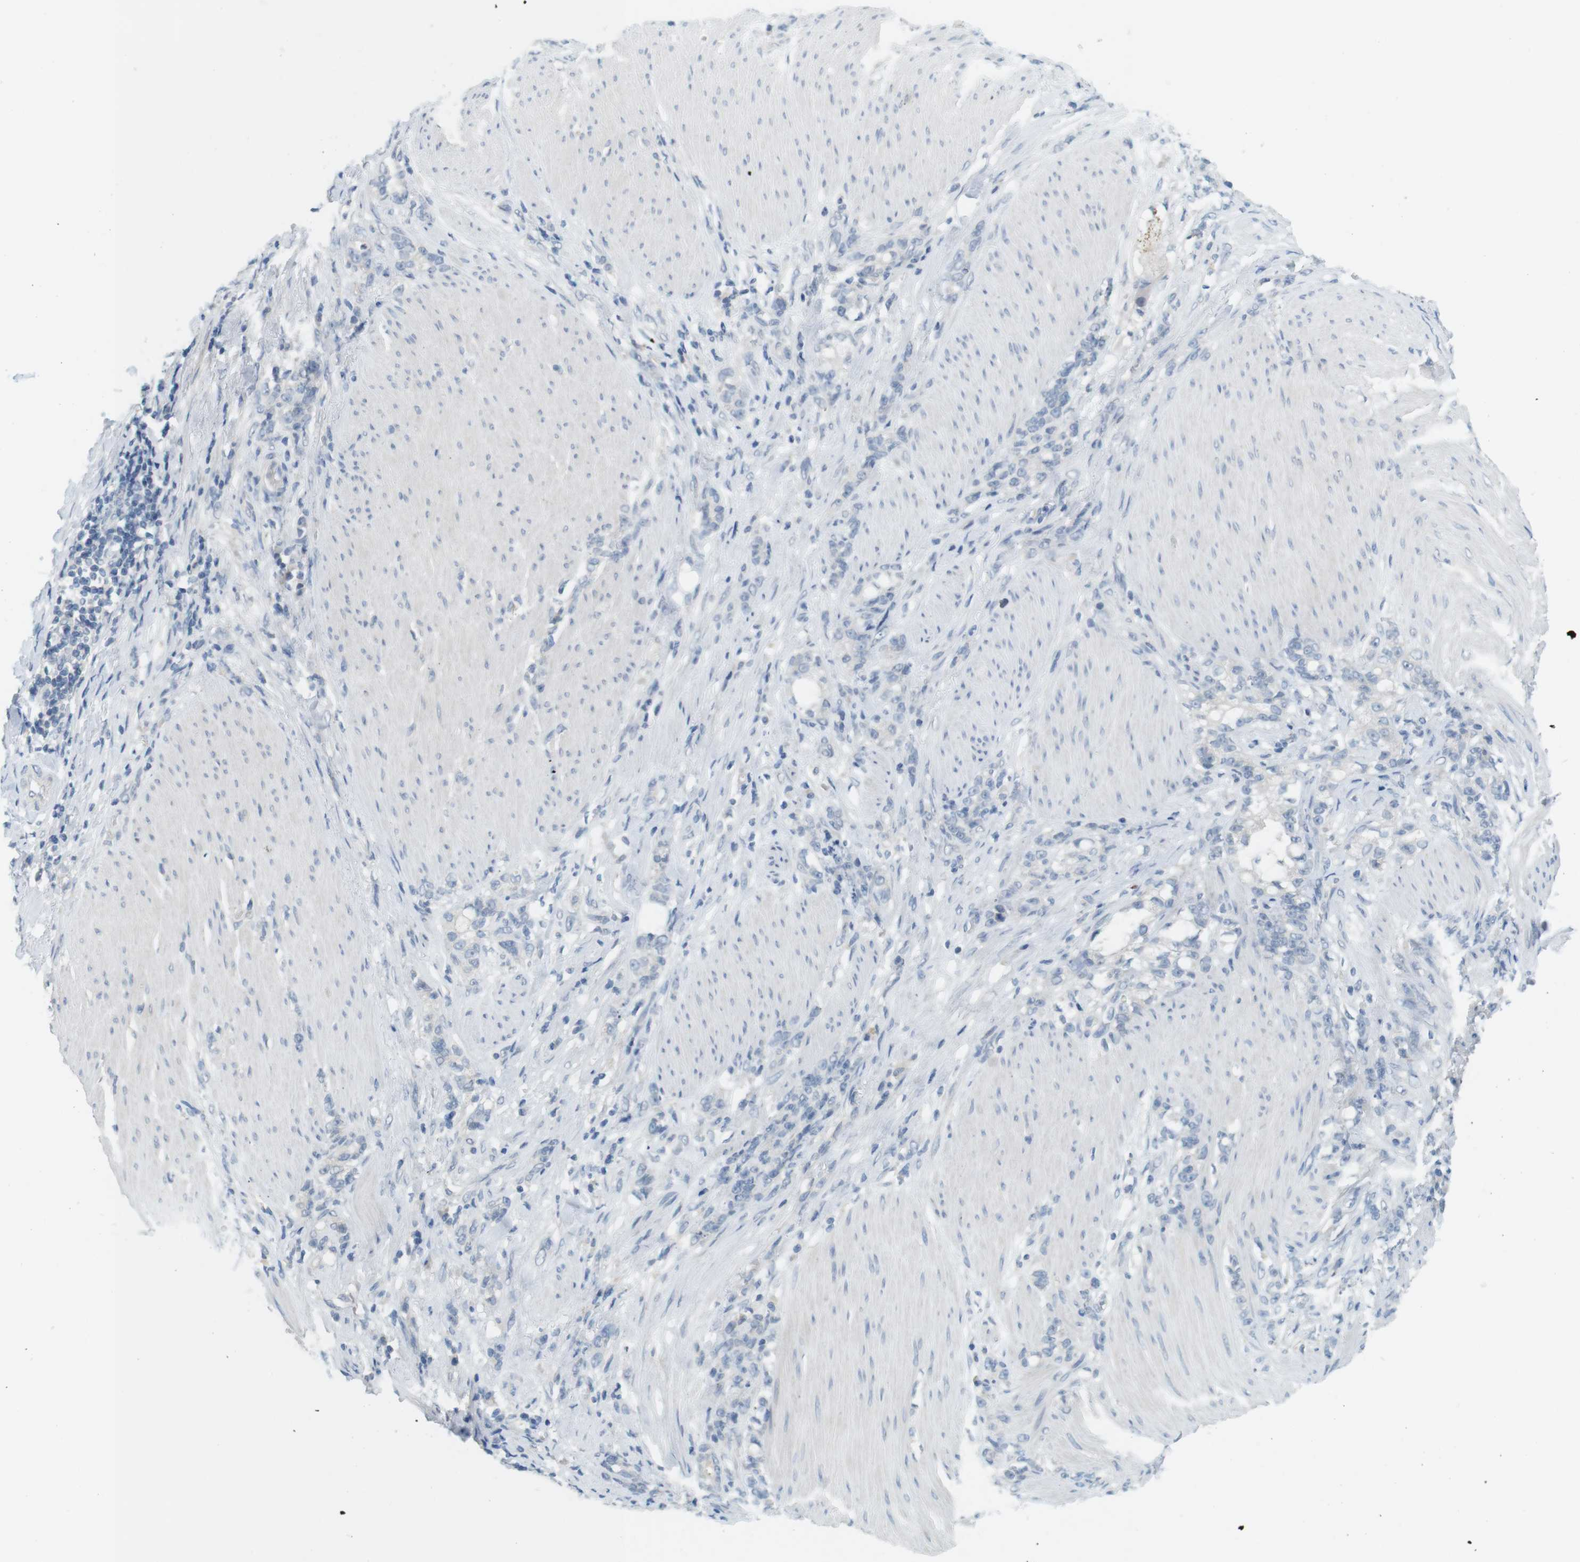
{"staining": {"intensity": "negative", "quantity": "none", "location": "none"}, "tissue": "stomach cancer", "cell_type": "Tumor cells", "image_type": "cancer", "snomed": [{"axis": "morphology", "description": "Adenocarcinoma, NOS"}, {"axis": "topography", "description": "Stomach, lower"}], "caption": "A histopathology image of stomach cancer stained for a protein displays no brown staining in tumor cells. (DAB immunohistochemistry, high magnification).", "gene": "MUC5B", "patient": {"sex": "male", "age": 88}}